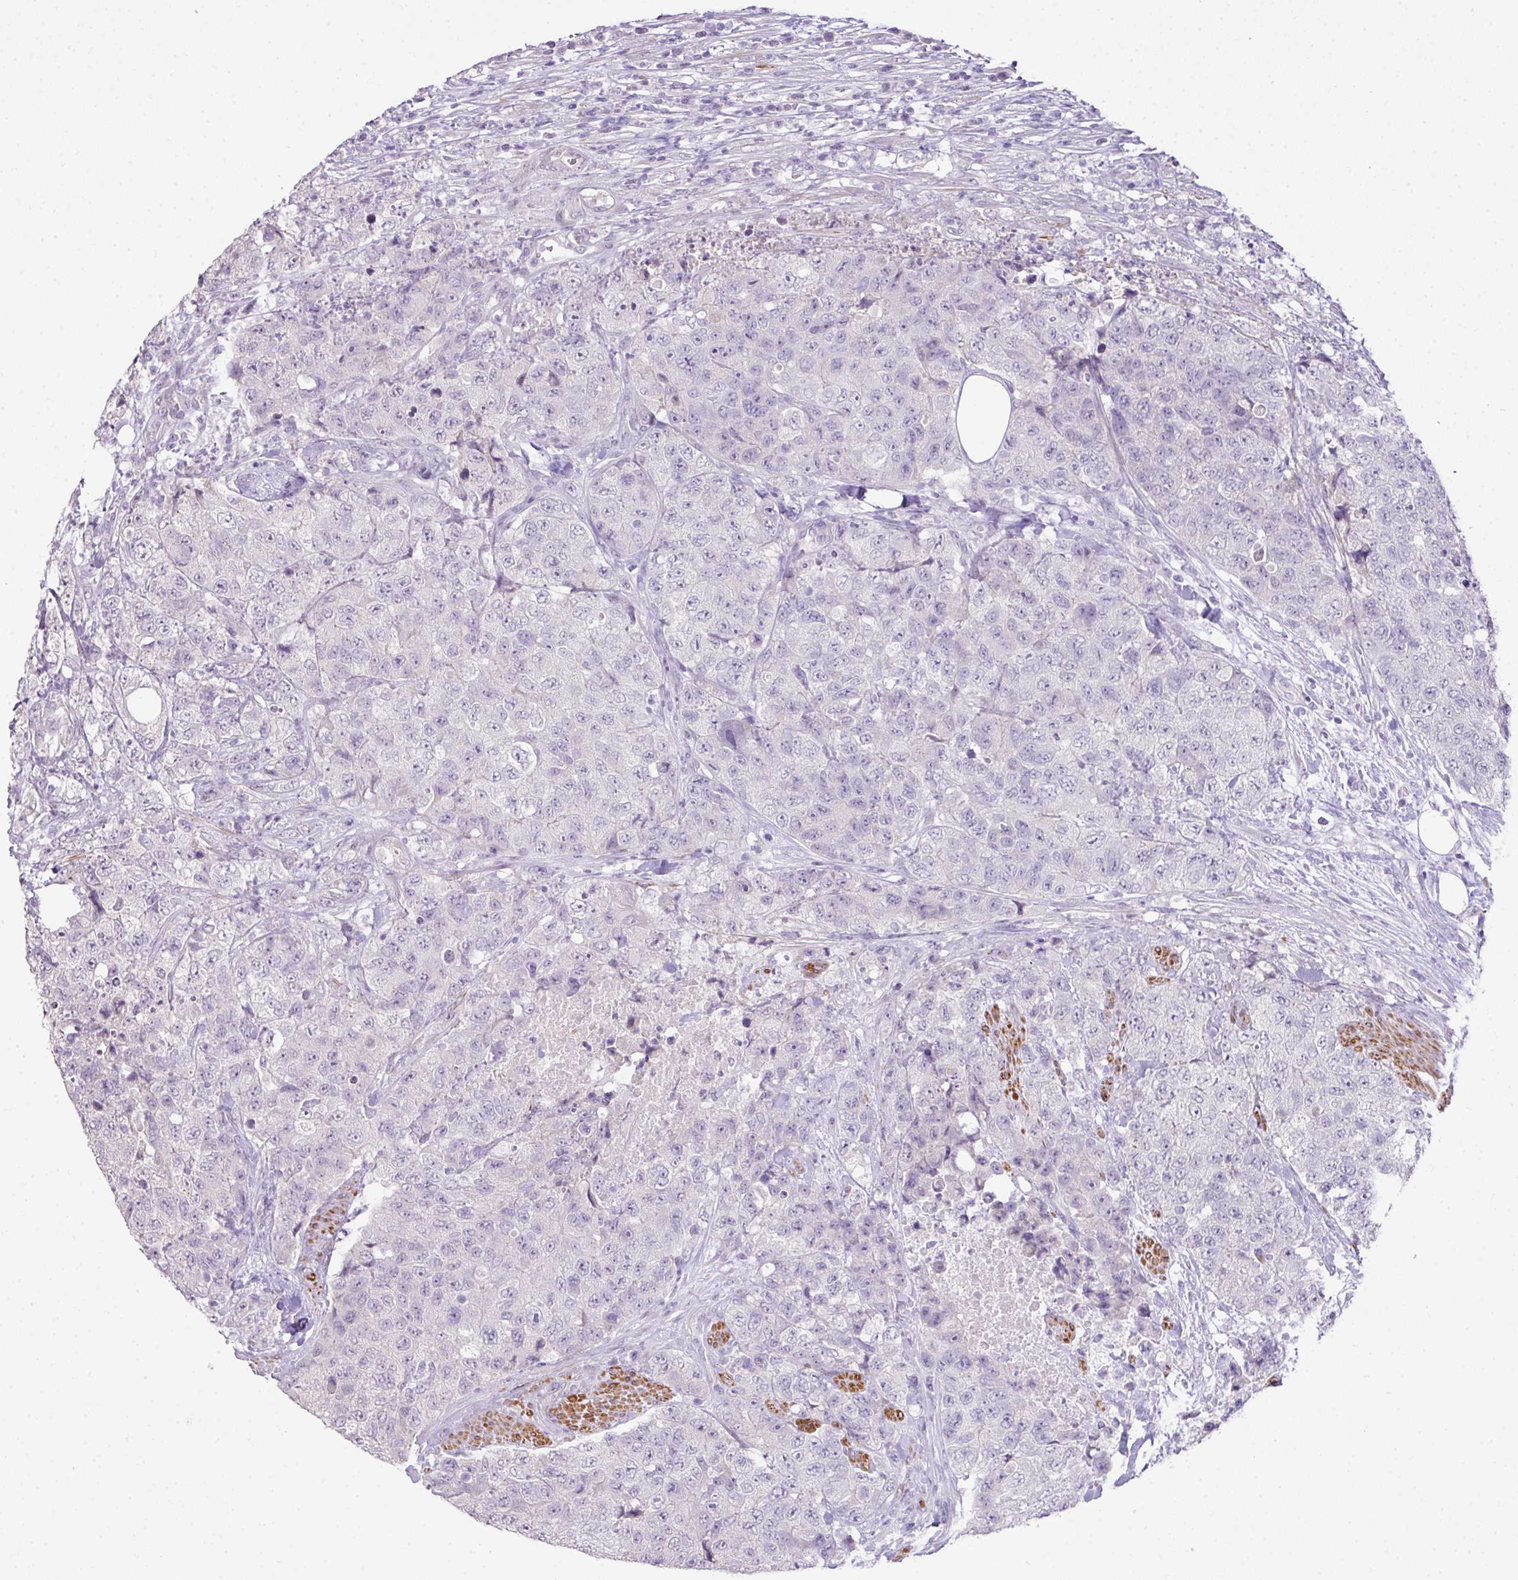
{"staining": {"intensity": "negative", "quantity": "none", "location": "none"}, "tissue": "urothelial cancer", "cell_type": "Tumor cells", "image_type": "cancer", "snomed": [{"axis": "morphology", "description": "Urothelial carcinoma, High grade"}, {"axis": "topography", "description": "Urinary bladder"}], "caption": "Tumor cells show no significant expression in urothelial cancer.", "gene": "DIP2A", "patient": {"sex": "female", "age": 78}}